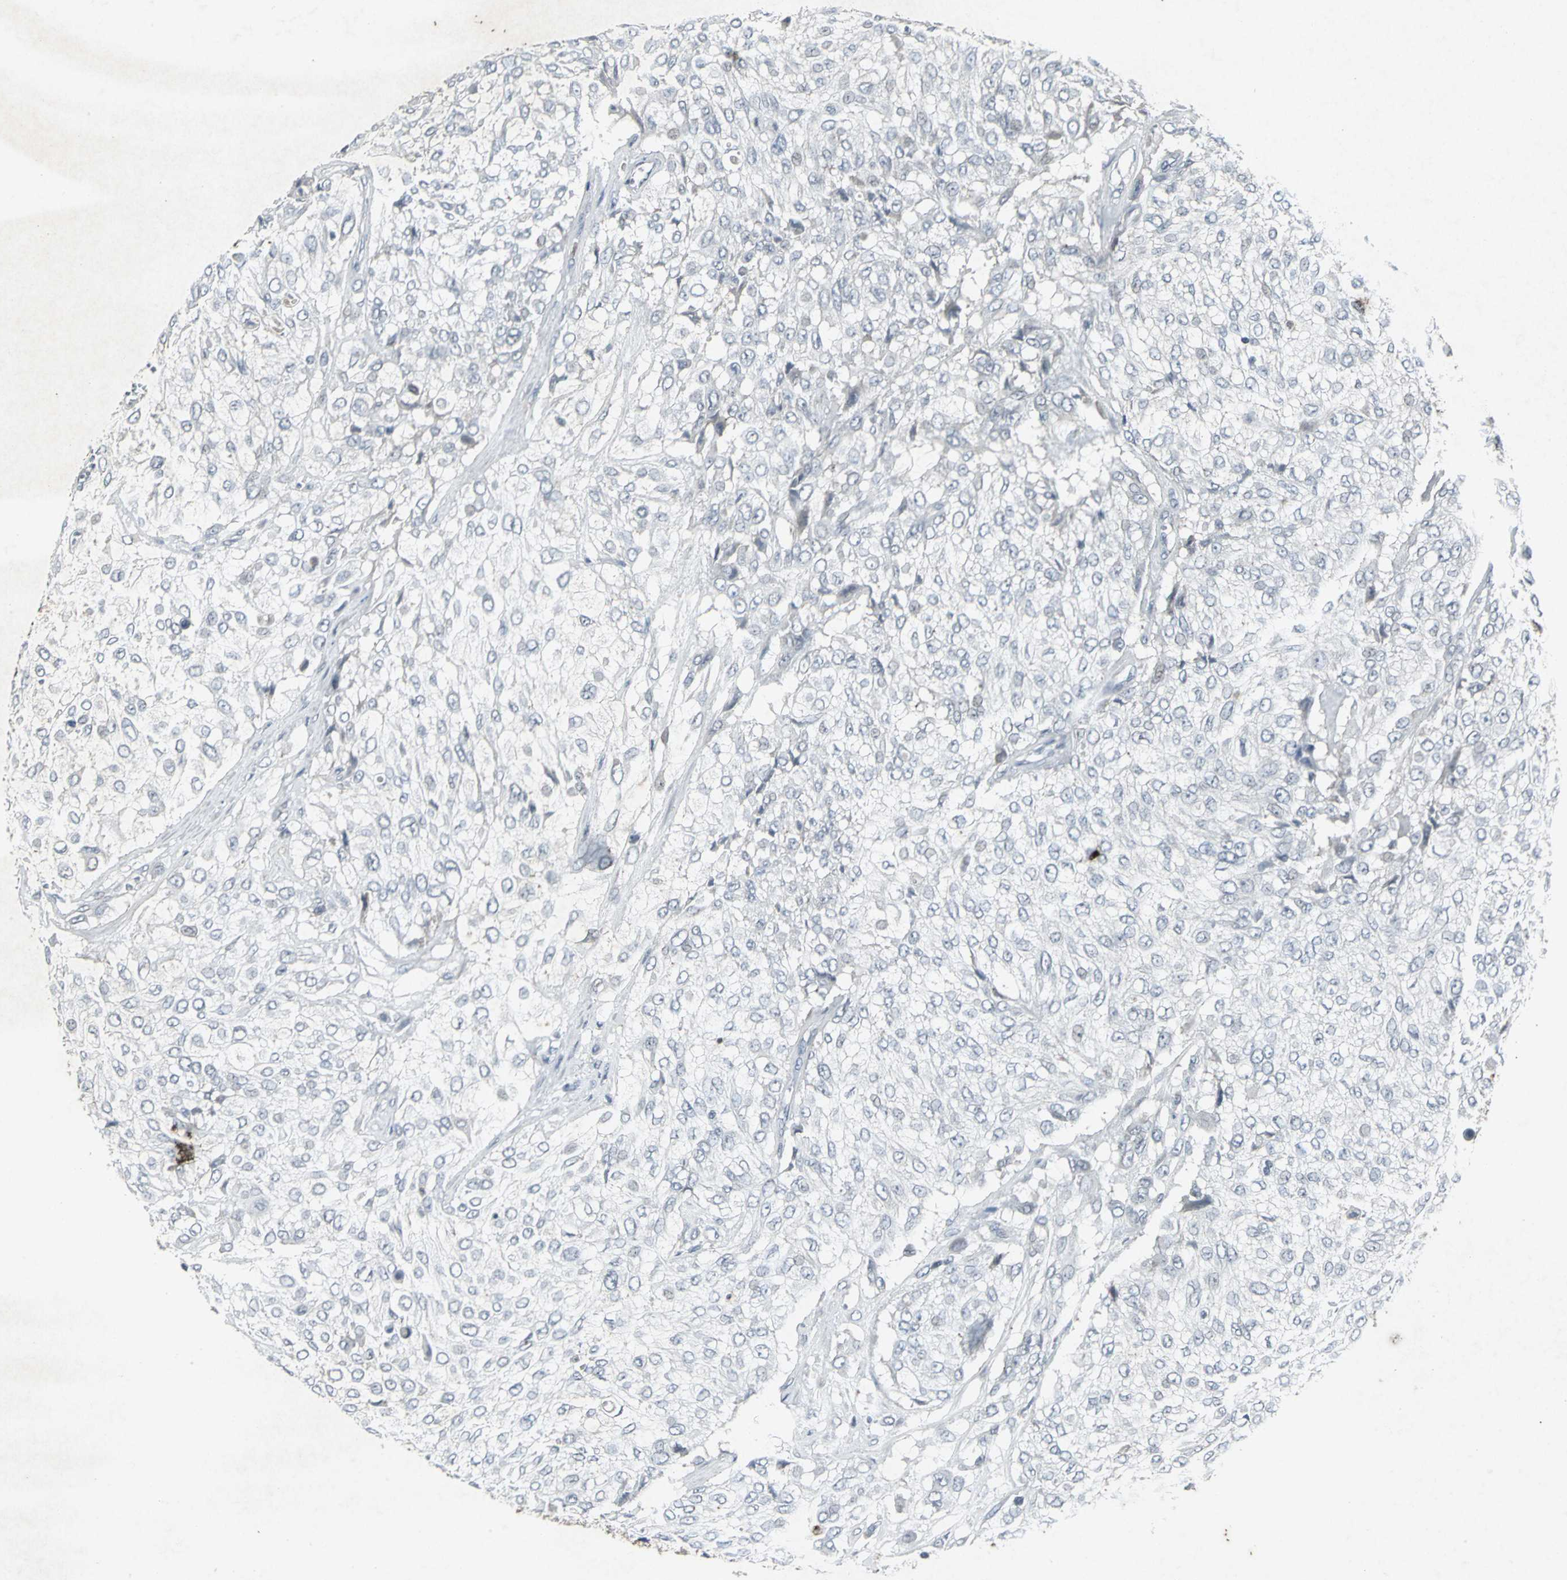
{"staining": {"intensity": "negative", "quantity": "none", "location": "none"}, "tissue": "urothelial cancer", "cell_type": "Tumor cells", "image_type": "cancer", "snomed": [{"axis": "morphology", "description": "Urothelial carcinoma, High grade"}, {"axis": "topography", "description": "Urinary bladder"}], "caption": "Immunohistochemical staining of human urothelial carcinoma (high-grade) shows no significant expression in tumor cells.", "gene": "BMP4", "patient": {"sex": "male", "age": 57}}